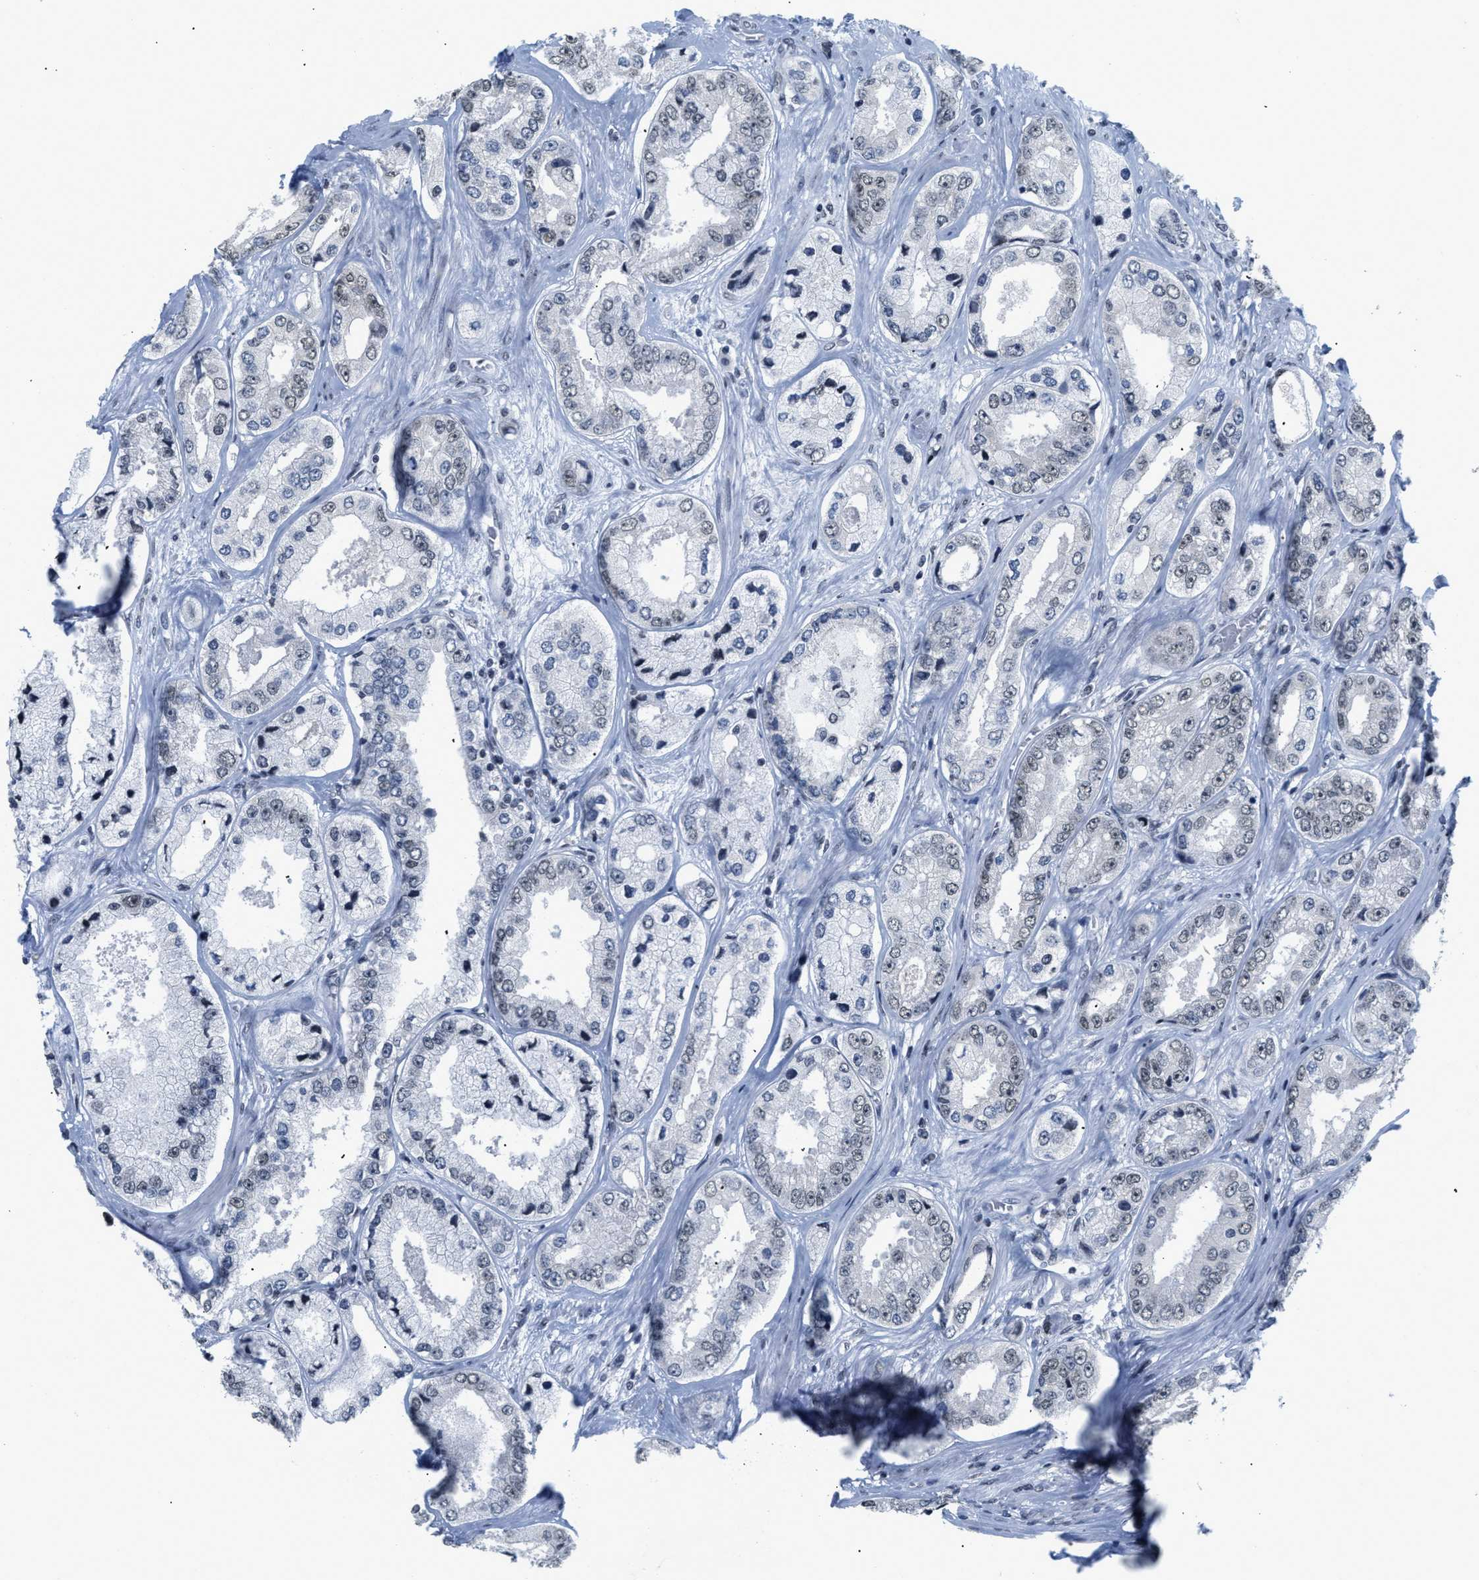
{"staining": {"intensity": "weak", "quantity": "<25%", "location": "nuclear"}, "tissue": "prostate cancer", "cell_type": "Tumor cells", "image_type": "cancer", "snomed": [{"axis": "morphology", "description": "Adenocarcinoma, High grade"}, {"axis": "topography", "description": "Prostate"}], "caption": "A micrograph of human prostate cancer is negative for staining in tumor cells.", "gene": "RAF1", "patient": {"sex": "male", "age": 61}}